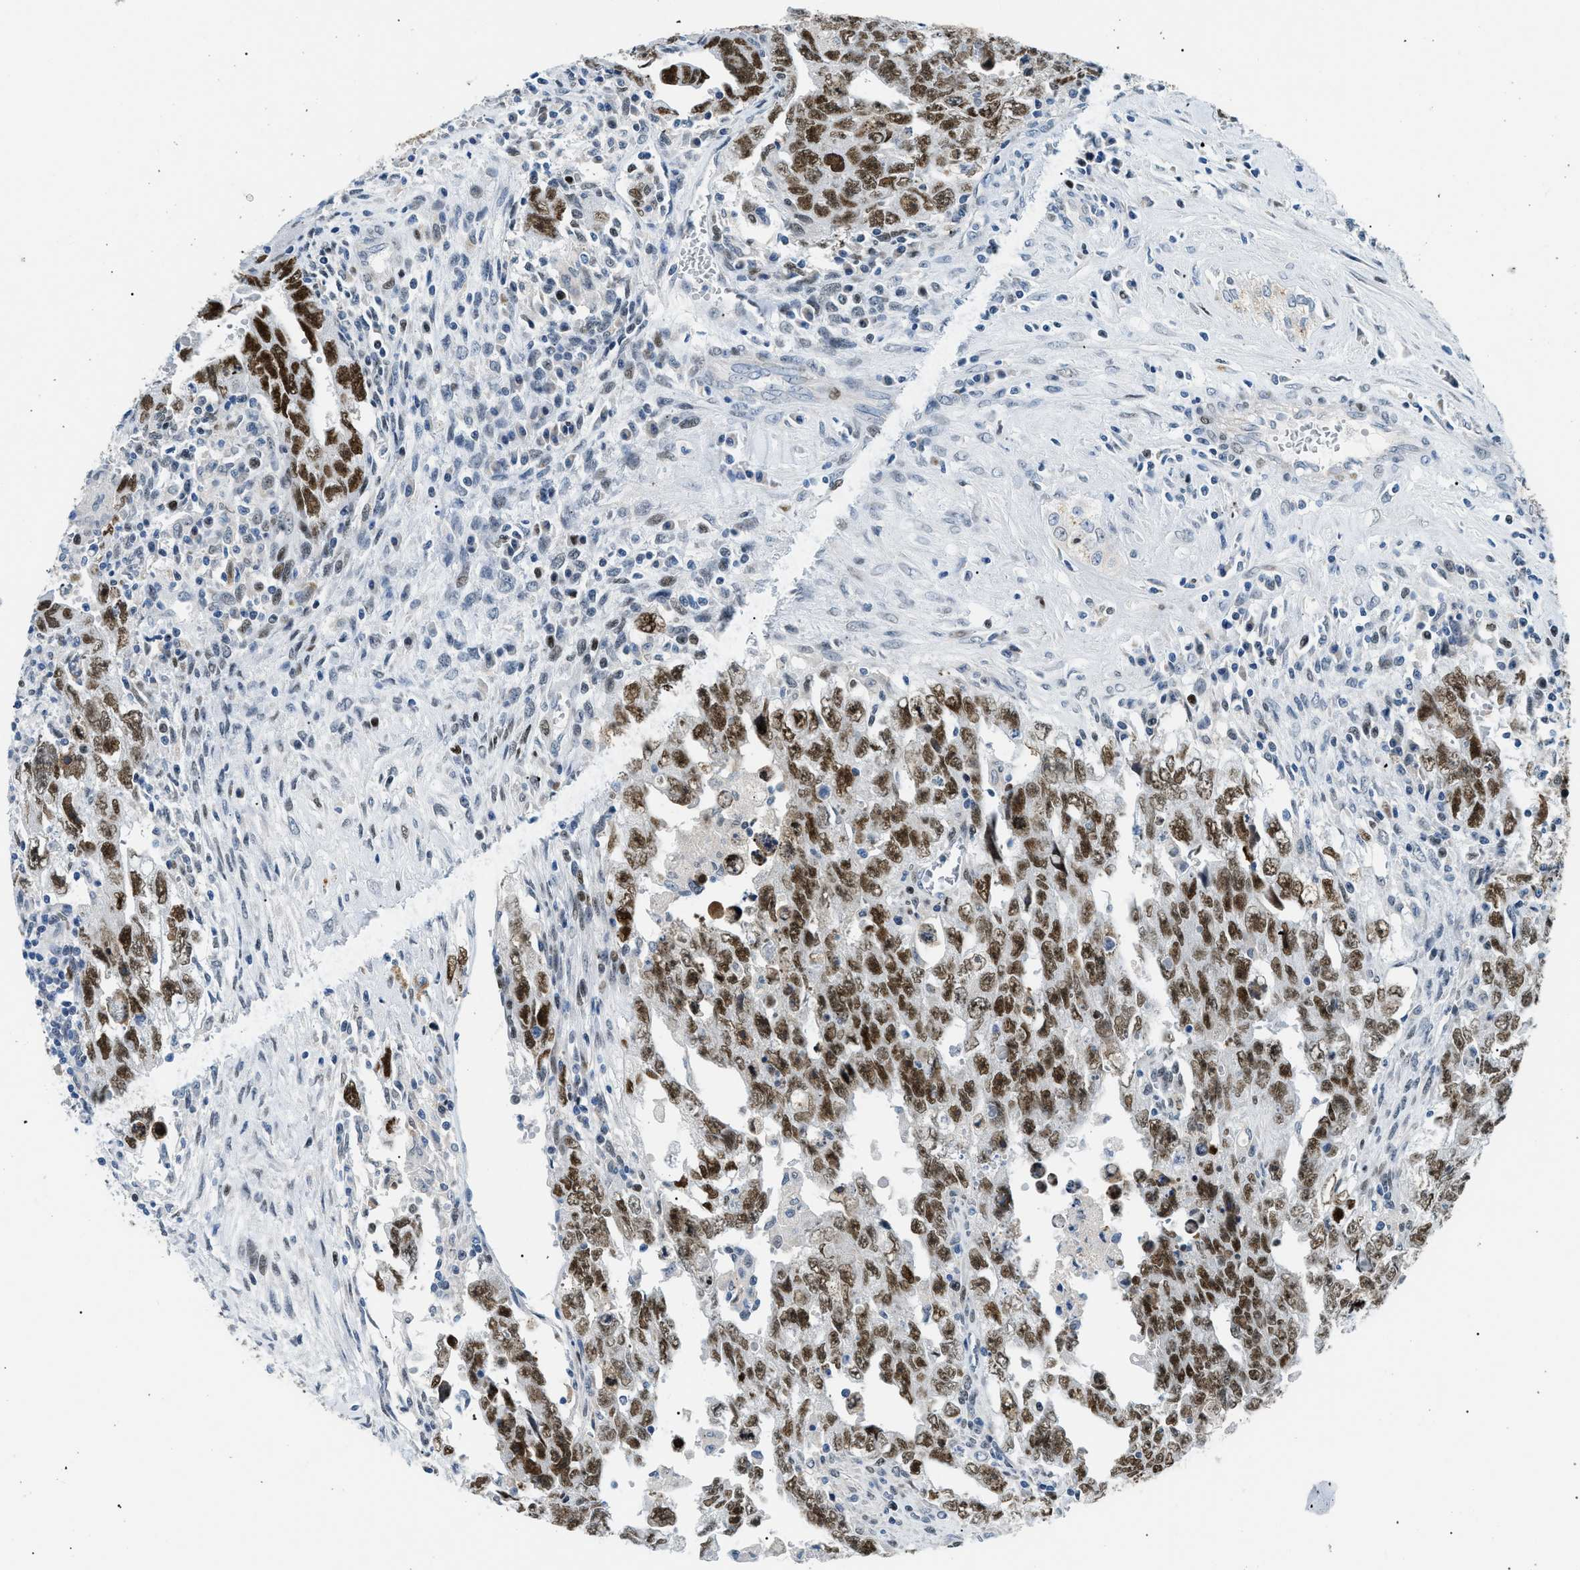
{"staining": {"intensity": "strong", "quantity": ">75%", "location": "nuclear"}, "tissue": "testis cancer", "cell_type": "Tumor cells", "image_type": "cancer", "snomed": [{"axis": "morphology", "description": "Carcinoma, Embryonal, NOS"}, {"axis": "topography", "description": "Testis"}], "caption": "IHC of testis embryonal carcinoma demonstrates high levels of strong nuclear expression in about >75% of tumor cells.", "gene": "SMARCC1", "patient": {"sex": "male", "age": 28}}